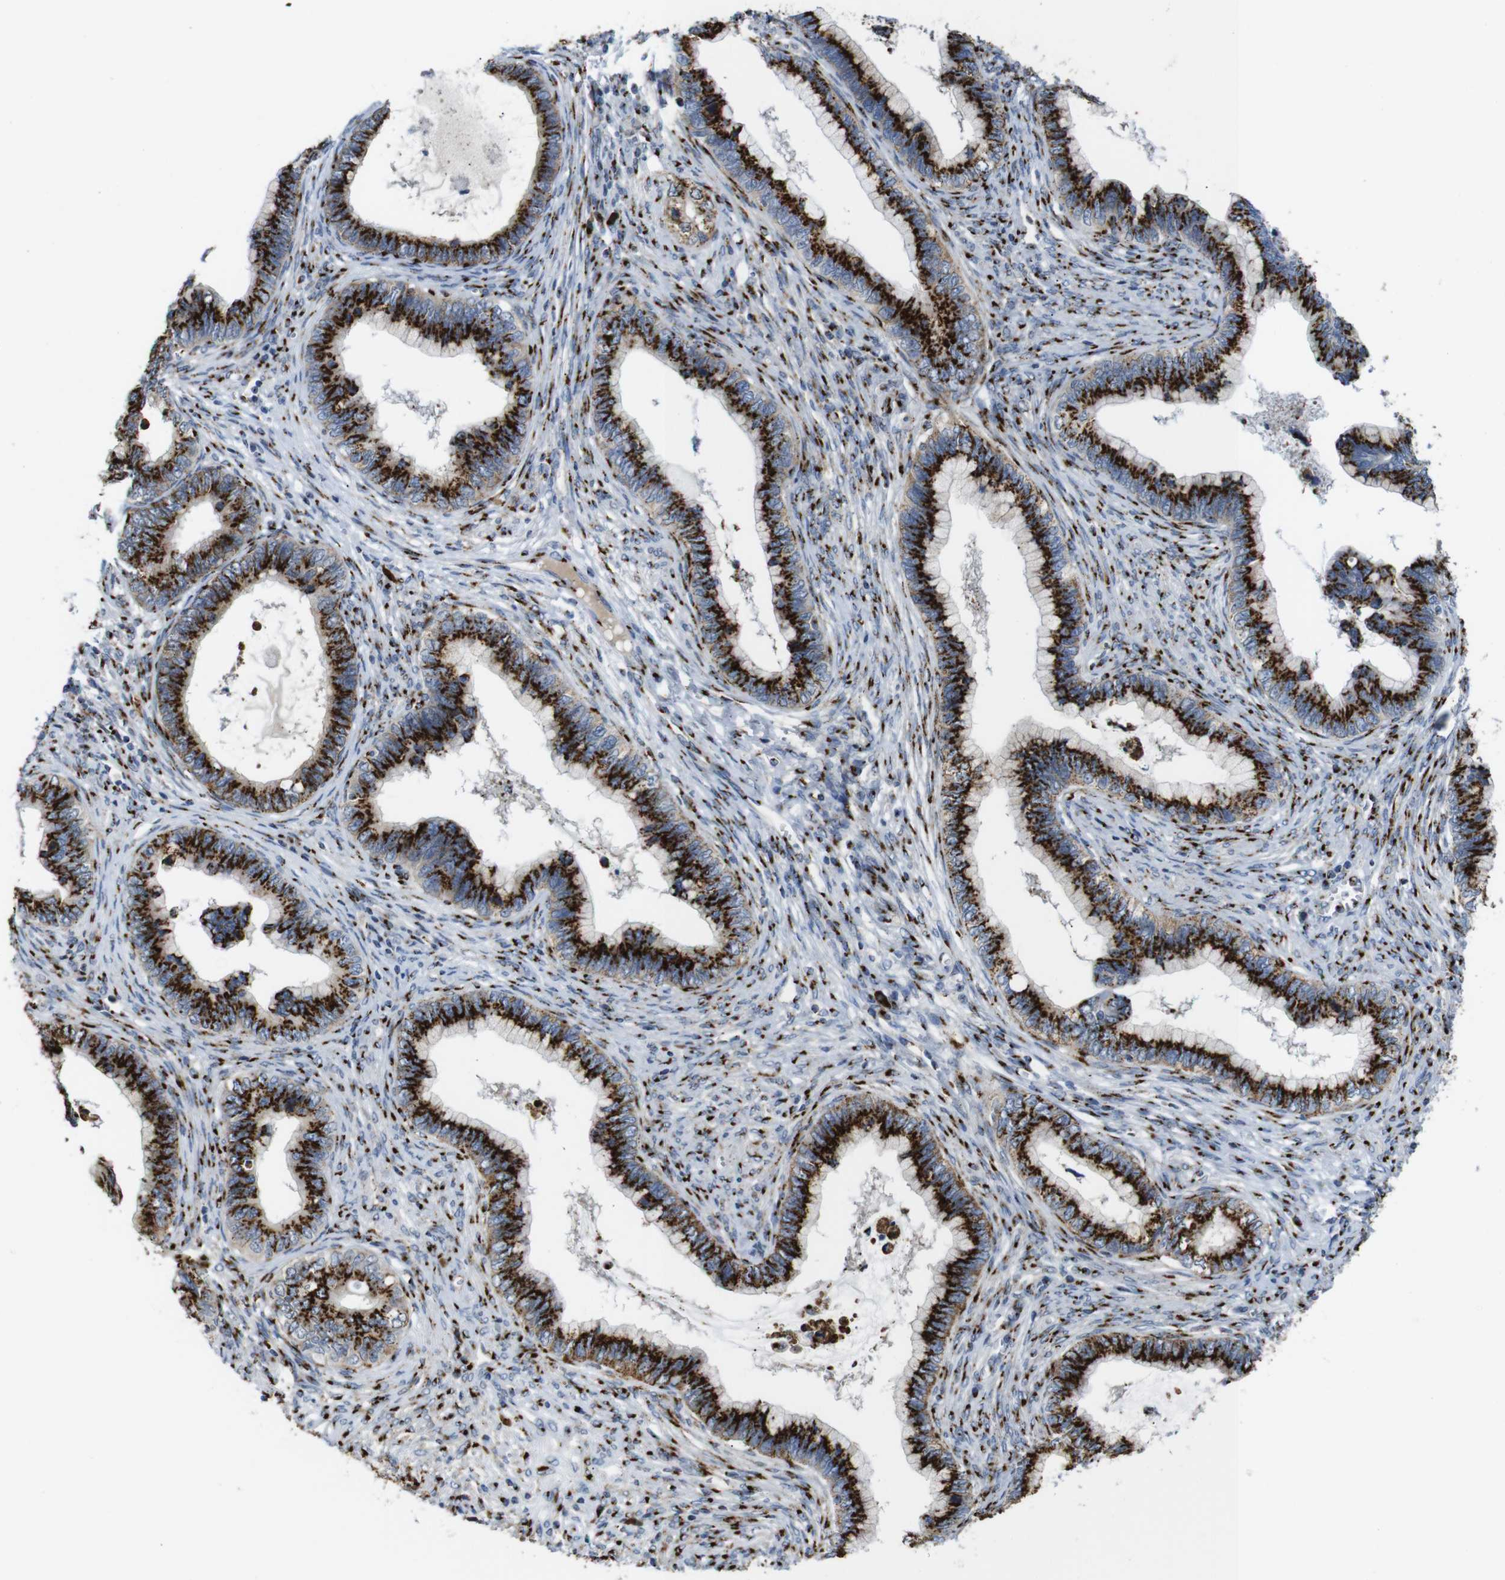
{"staining": {"intensity": "strong", "quantity": ">75%", "location": "cytoplasmic/membranous"}, "tissue": "cervical cancer", "cell_type": "Tumor cells", "image_type": "cancer", "snomed": [{"axis": "morphology", "description": "Adenocarcinoma, NOS"}, {"axis": "topography", "description": "Cervix"}], "caption": "The immunohistochemical stain labels strong cytoplasmic/membranous staining in tumor cells of cervical cancer tissue. The protein is stained brown, and the nuclei are stained in blue (DAB IHC with brightfield microscopy, high magnification).", "gene": "TGOLN2", "patient": {"sex": "female", "age": 44}}